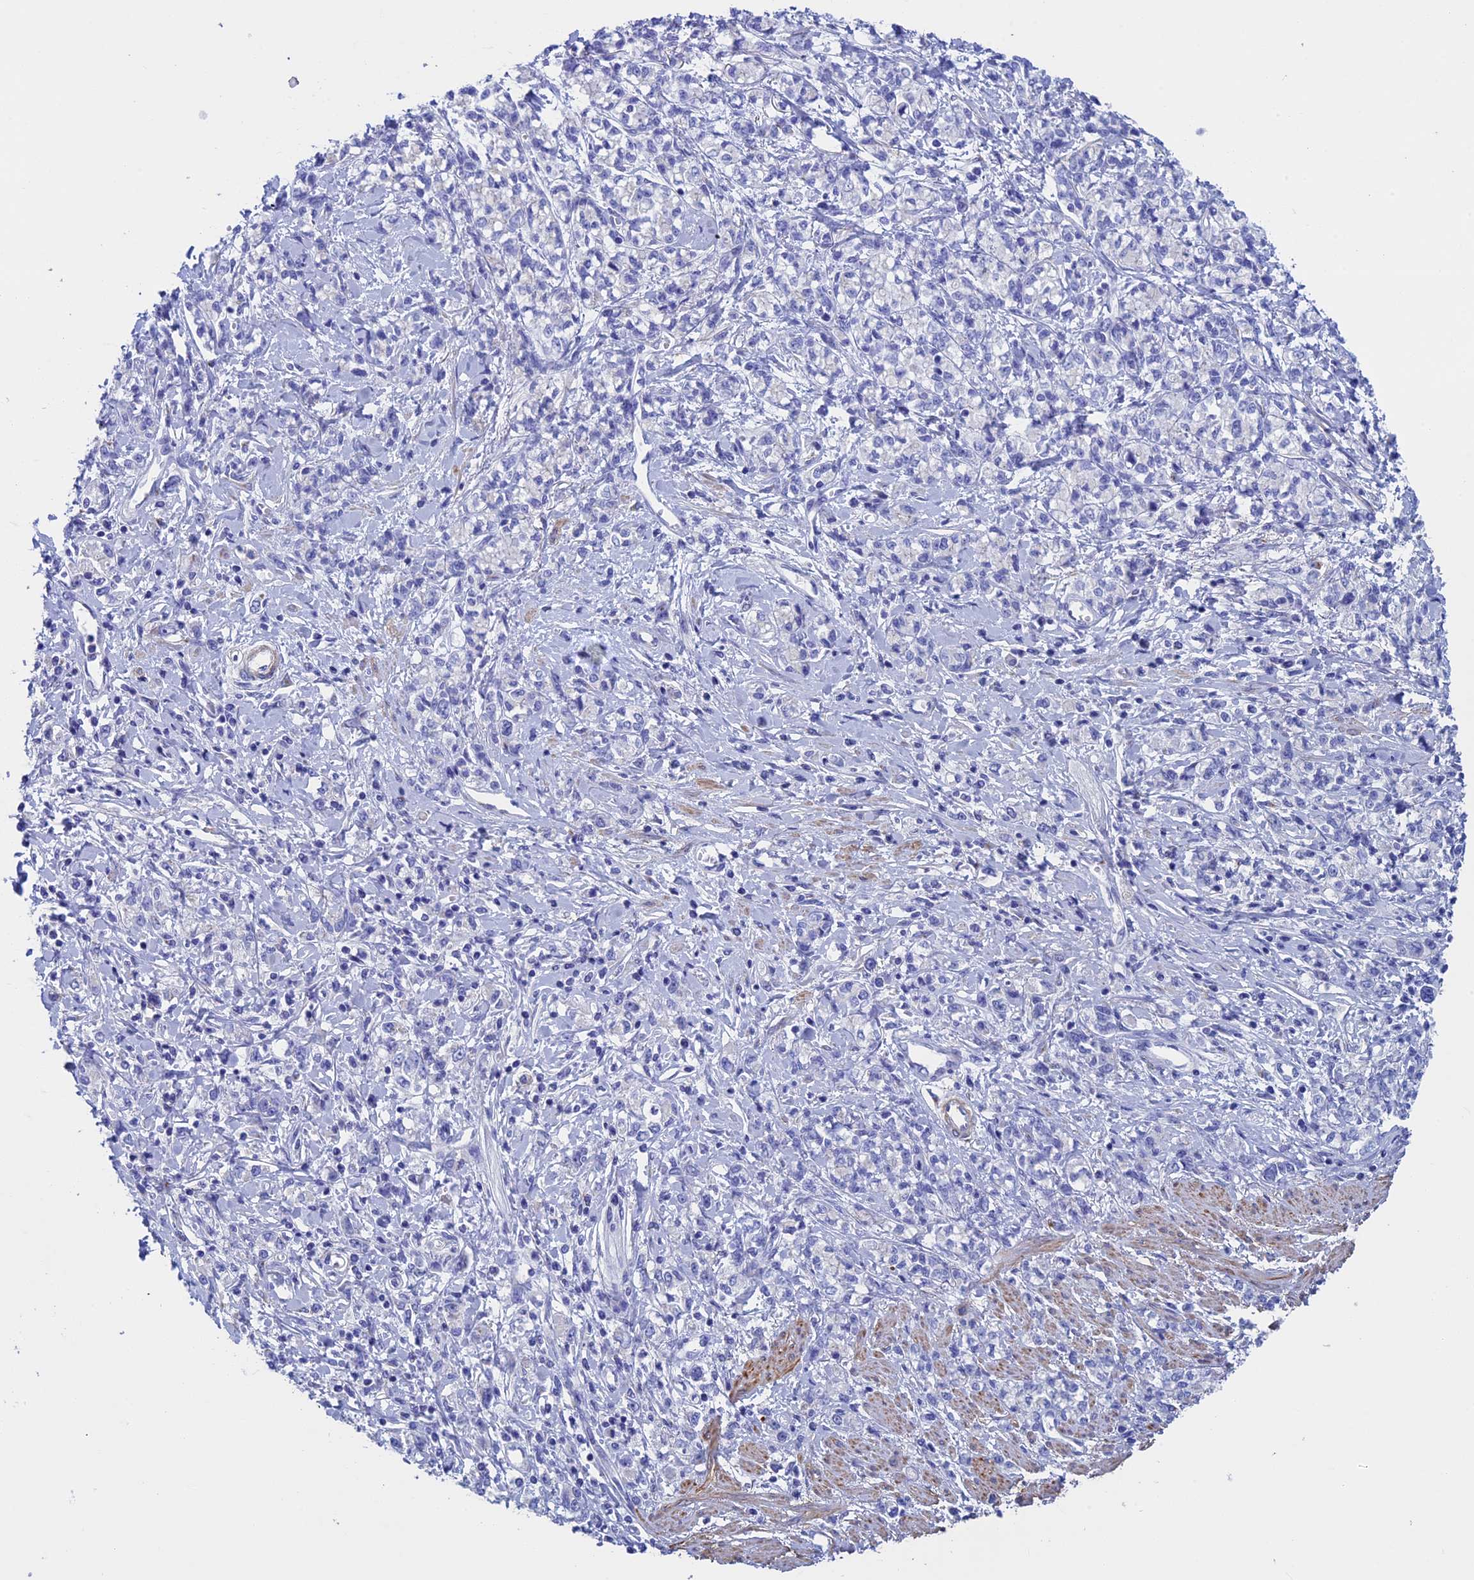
{"staining": {"intensity": "negative", "quantity": "none", "location": "none"}, "tissue": "stomach cancer", "cell_type": "Tumor cells", "image_type": "cancer", "snomed": [{"axis": "morphology", "description": "Adenocarcinoma, NOS"}, {"axis": "topography", "description": "Stomach"}], "caption": "An IHC image of adenocarcinoma (stomach) is shown. There is no staining in tumor cells of adenocarcinoma (stomach).", "gene": "ADH7", "patient": {"sex": "female", "age": 76}}